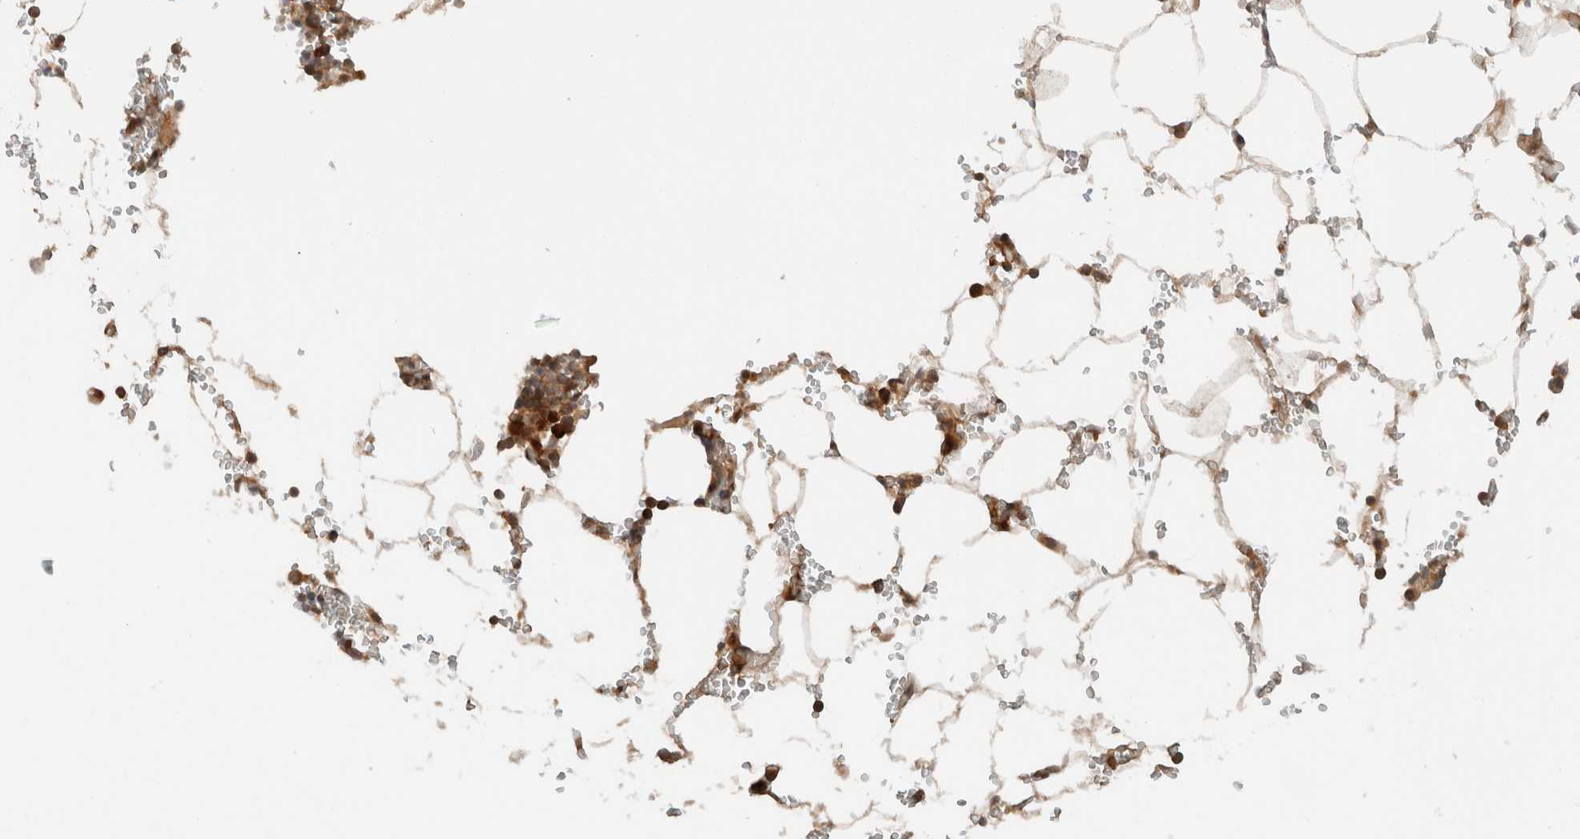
{"staining": {"intensity": "moderate", "quantity": ">75%", "location": "cytoplasmic/membranous"}, "tissue": "bone marrow", "cell_type": "Hematopoietic cells", "image_type": "normal", "snomed": [{"axis": "morphology", "description": "Normal tissue, NOS"}, {"axis": "topography", "description": "Bone marrow"}], "caption": "Brown immunohistochemical staining in normal bone marrow reveals moderate cytoplasmic/membranous positivity in approximately >75% of hematopoietic cells. The staining was performed using DAB to visualize the protein expression in brown, while the nuclei were stained in blue with hematoxylin (Magnification: 20x).", "gene": "ARFGEF2", "patient": {"sex": "male", "age": 70}}